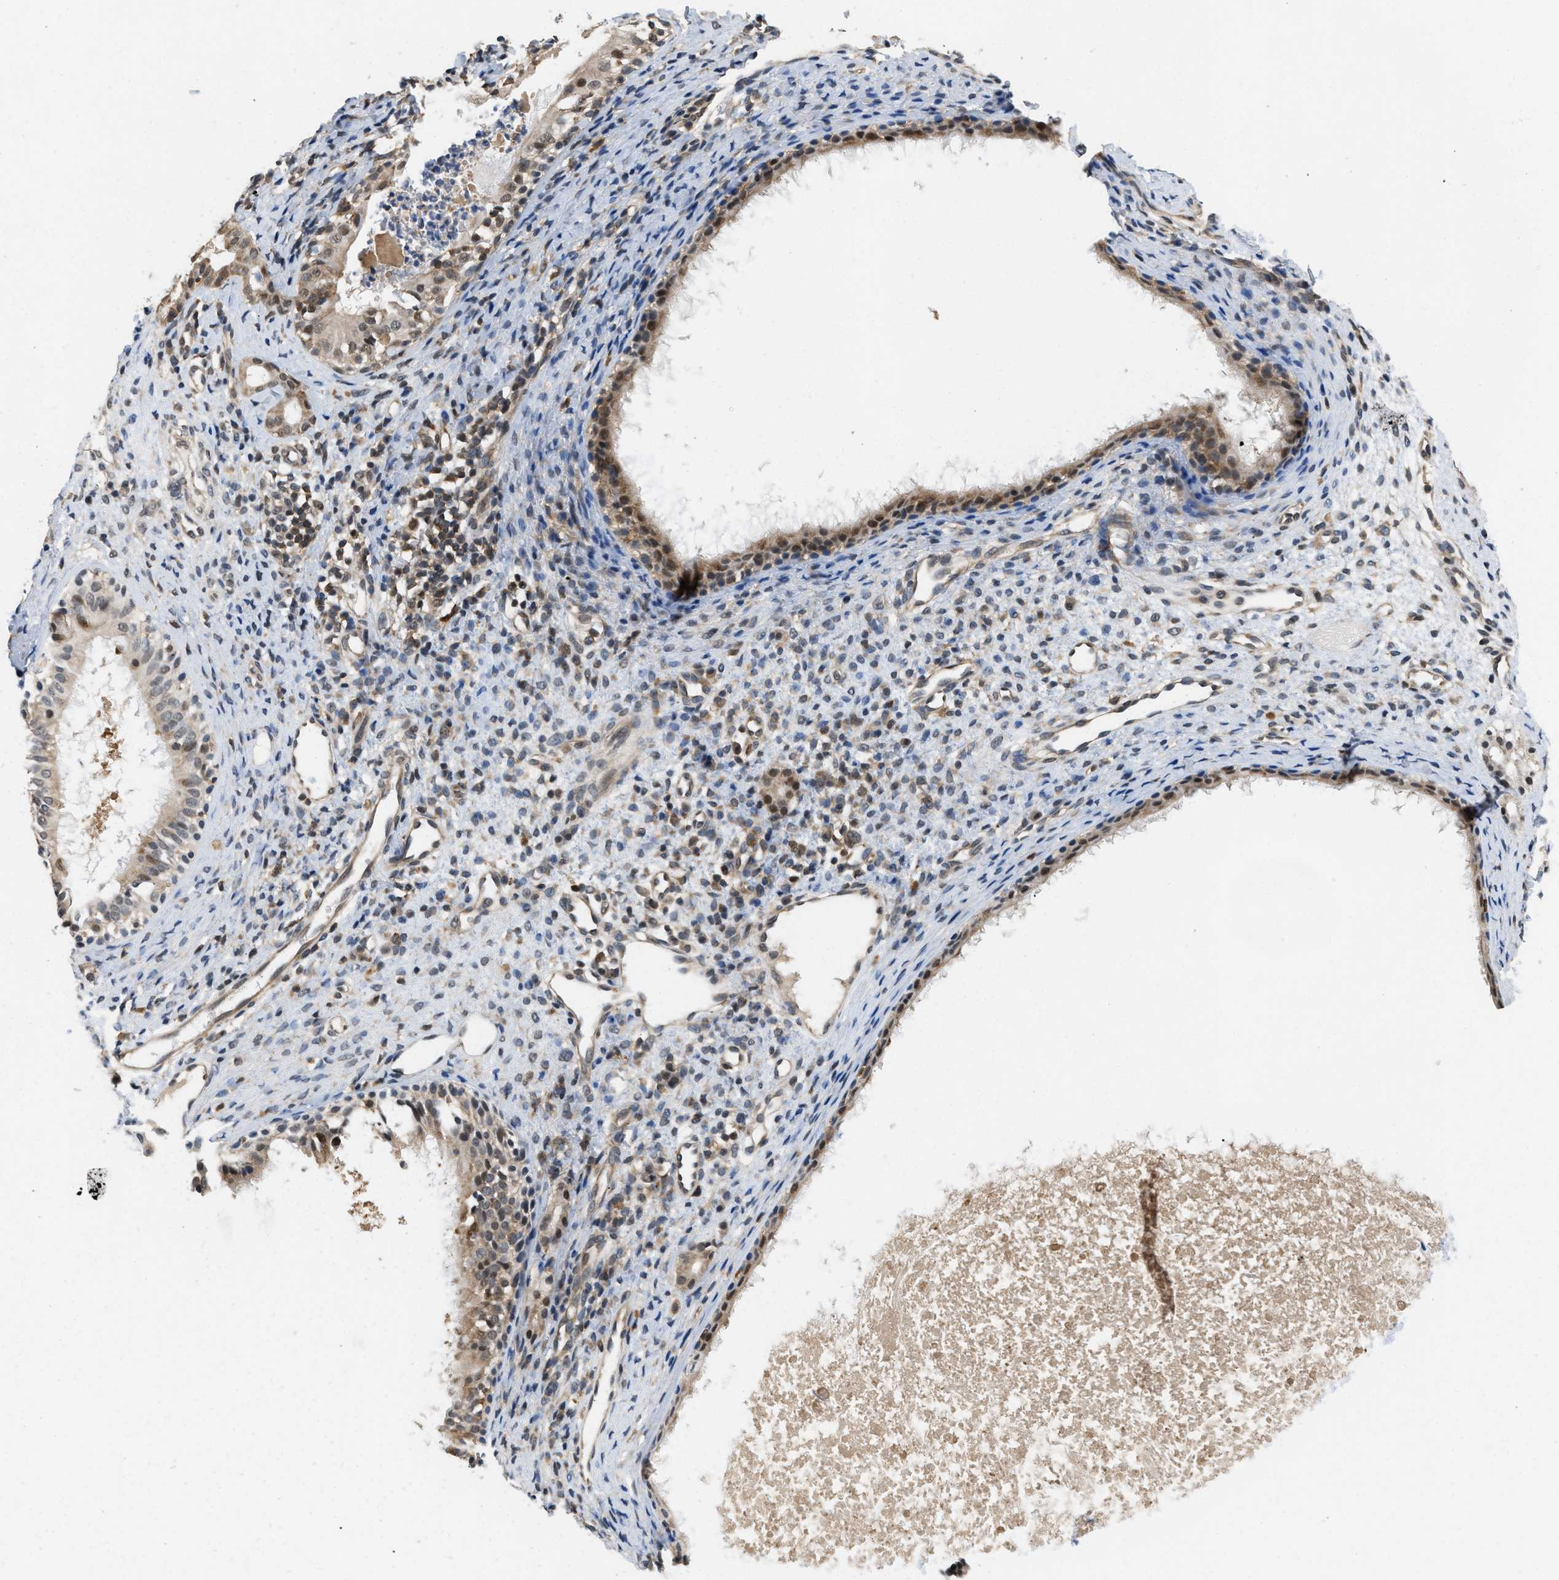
{"staining": {"intensity": "moderate", "quantity": ">75%", "location": "cytoplasmic/membranous"}, "tissue": "nasopharynx", "cell_type": "Respiratory epithelial cells", "image_type": "normal", "snomed": [{"axis": "morphology", "description": "Normal tissue, NOS"}, {"axis": "topography", "description": "Nasopharynx"}], "caption": "Immunohistochemical staining of benign human nasopharynx shows medium levels of moderate cytoplasmic/membranous staining in approximately >75% of respiratory epithelial cells. Immunohistochemistry (ihc) stains the protein in brown and the nuclei are stained blue.", "gene": "ATF7IP", "patient": {"sex": "male", "age": 22}}